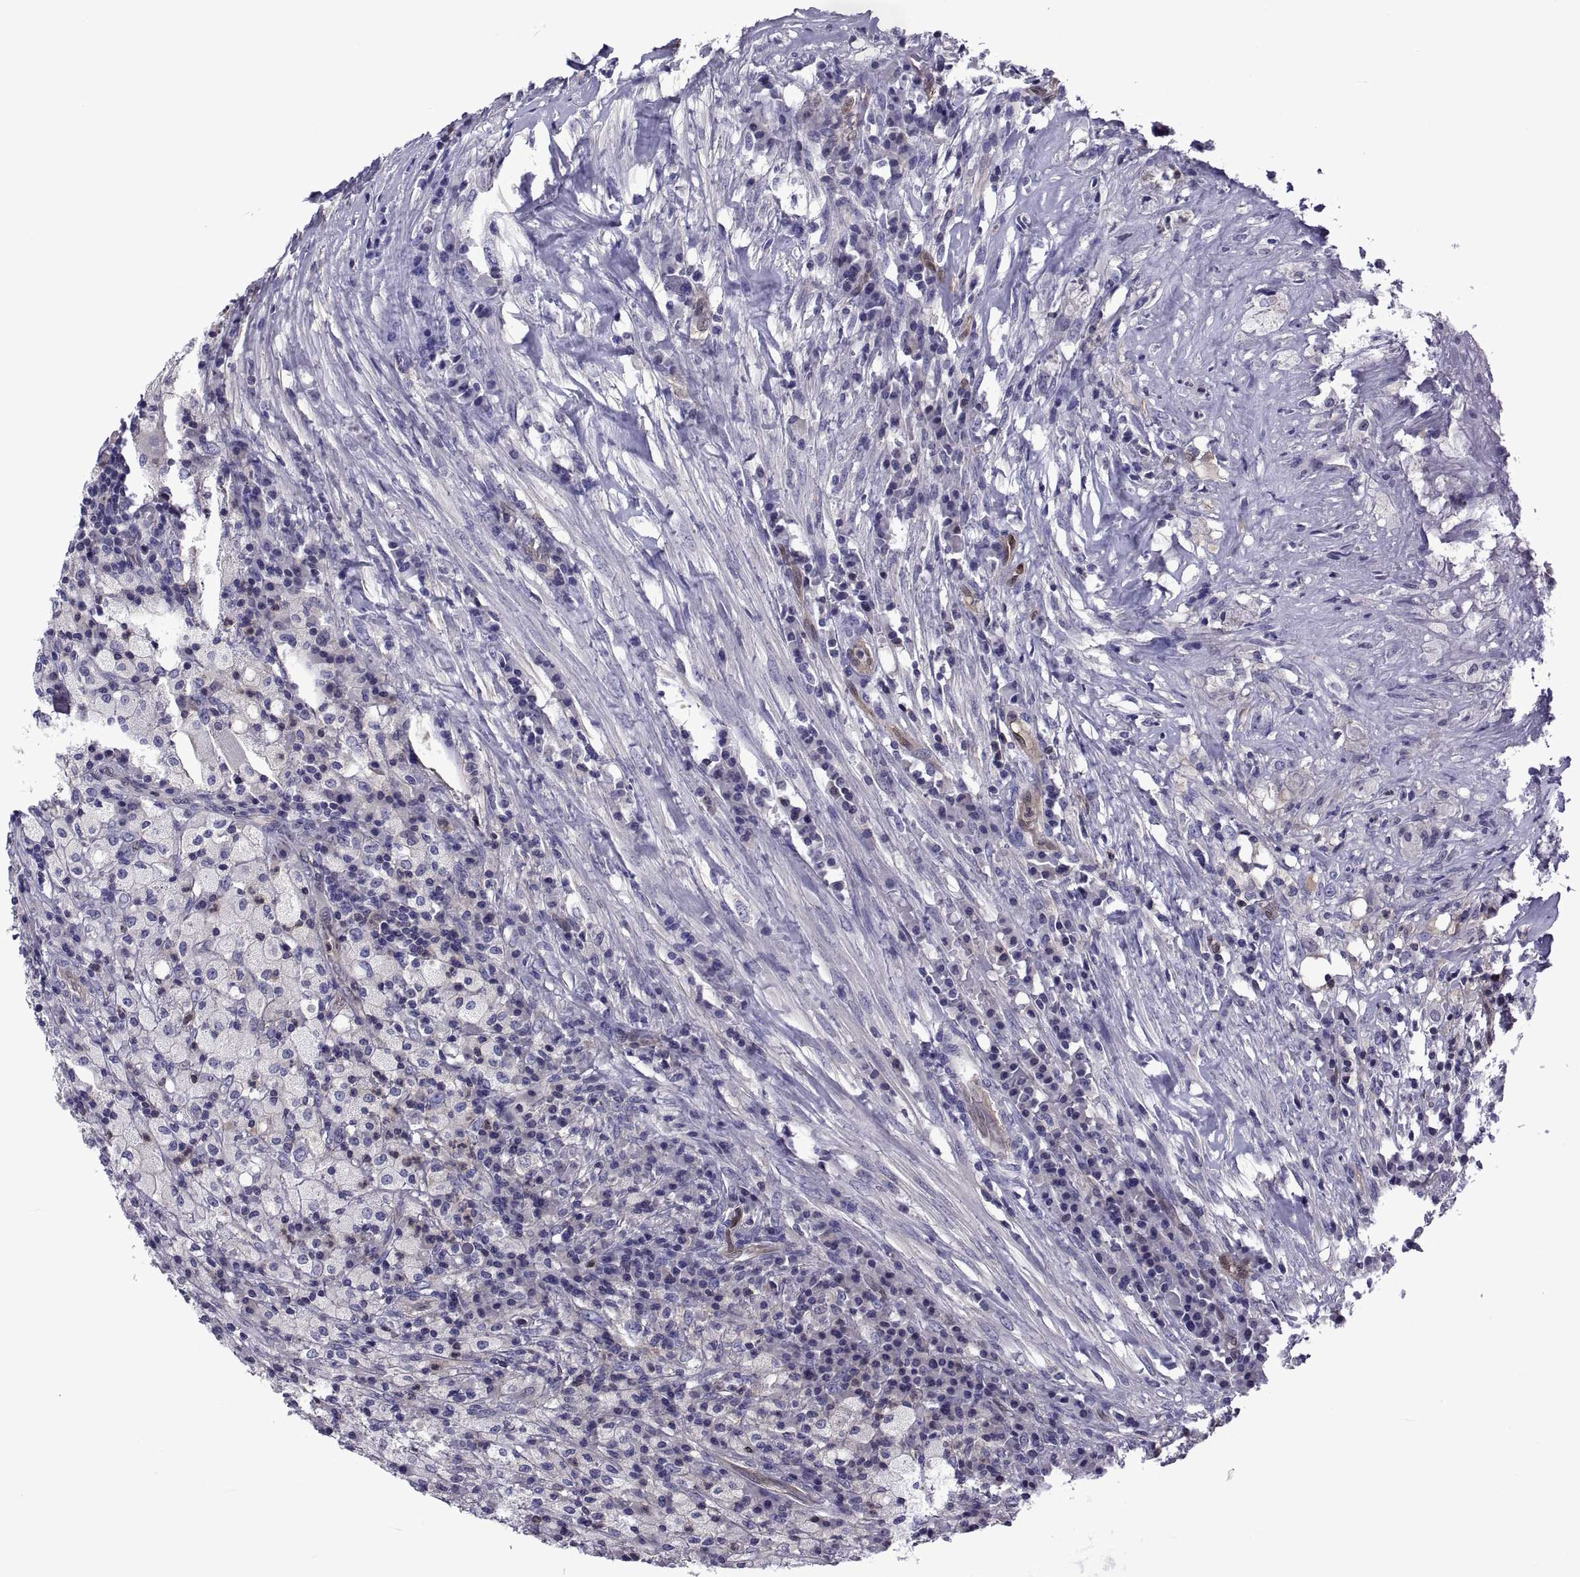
{"staining": {"intensity": "negative", "quantity": "none", "location": "none"}, "tissue": "testis cancer", "cell_type": "Tumor cells", "image_type": "cancer", "snomed": [{"axis": "morphology", "description": "Necrosis, NOS"}, {"axis": "morphology", "description": "Carcinoma, Embryonal, NOS"}, {"axis": "topography", "description": "Testis"}], "caption": "Tumor cells show no significant protein positivity in testis embryonal carcinoma.", "gene": "LCN9", "patient": {"sex": "male", "age": 19}}